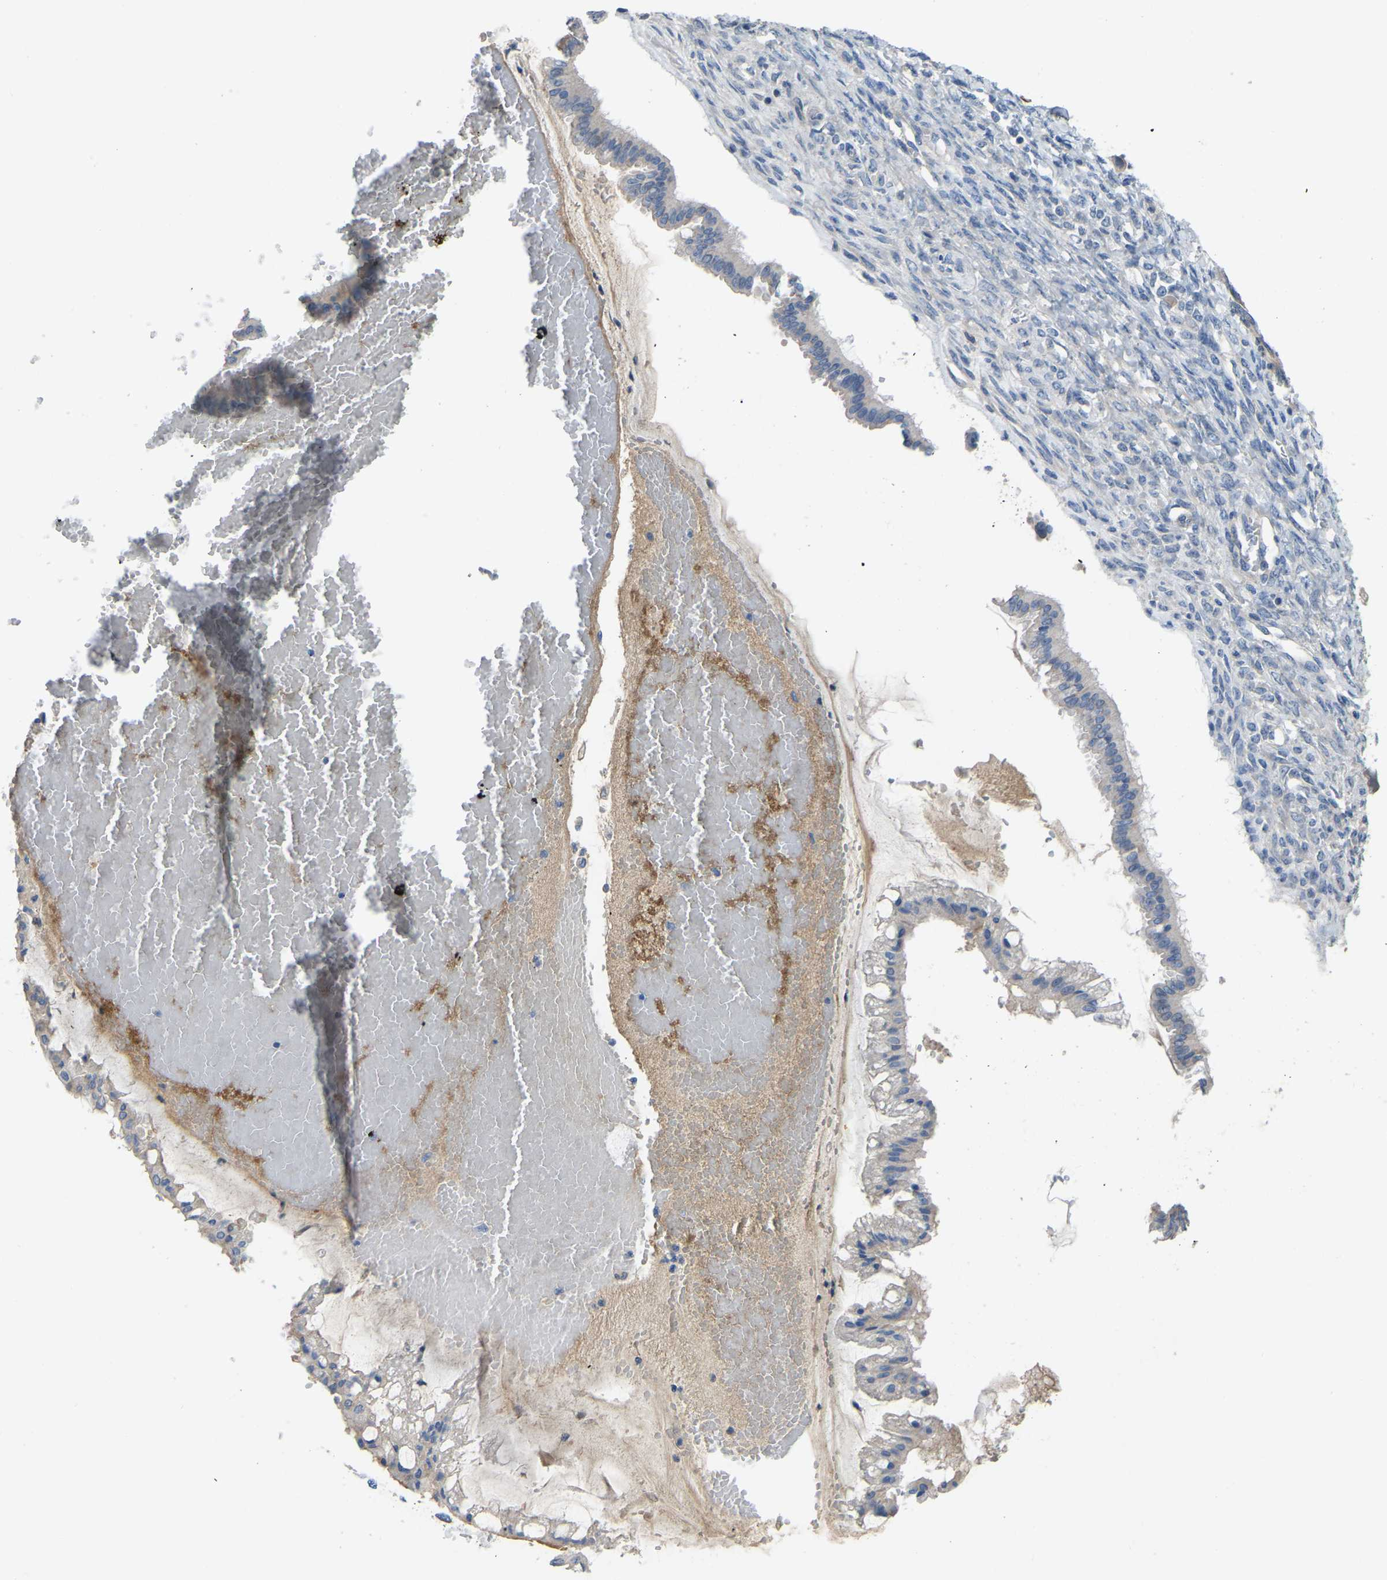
{"staining": {"intensity": "negative", "quantity": "none", "location": "none"}, "tissue": "ovarian cancer", "cell_type": "Tumor cells", "image_type": "cancer", "snomed": [{"axis": "morphology", "description": "Cystadenocarcinoma, mucinous, NOS"}, {"axis": "topography", "description": "Ovary"}], "caption": "The IHC image has no significant staining in tumor cells of ovarian mucinous cystadenocarcinoma tissue.", "gene": "HIGD2B", "patient": {"sex": "female", "age": 73}}